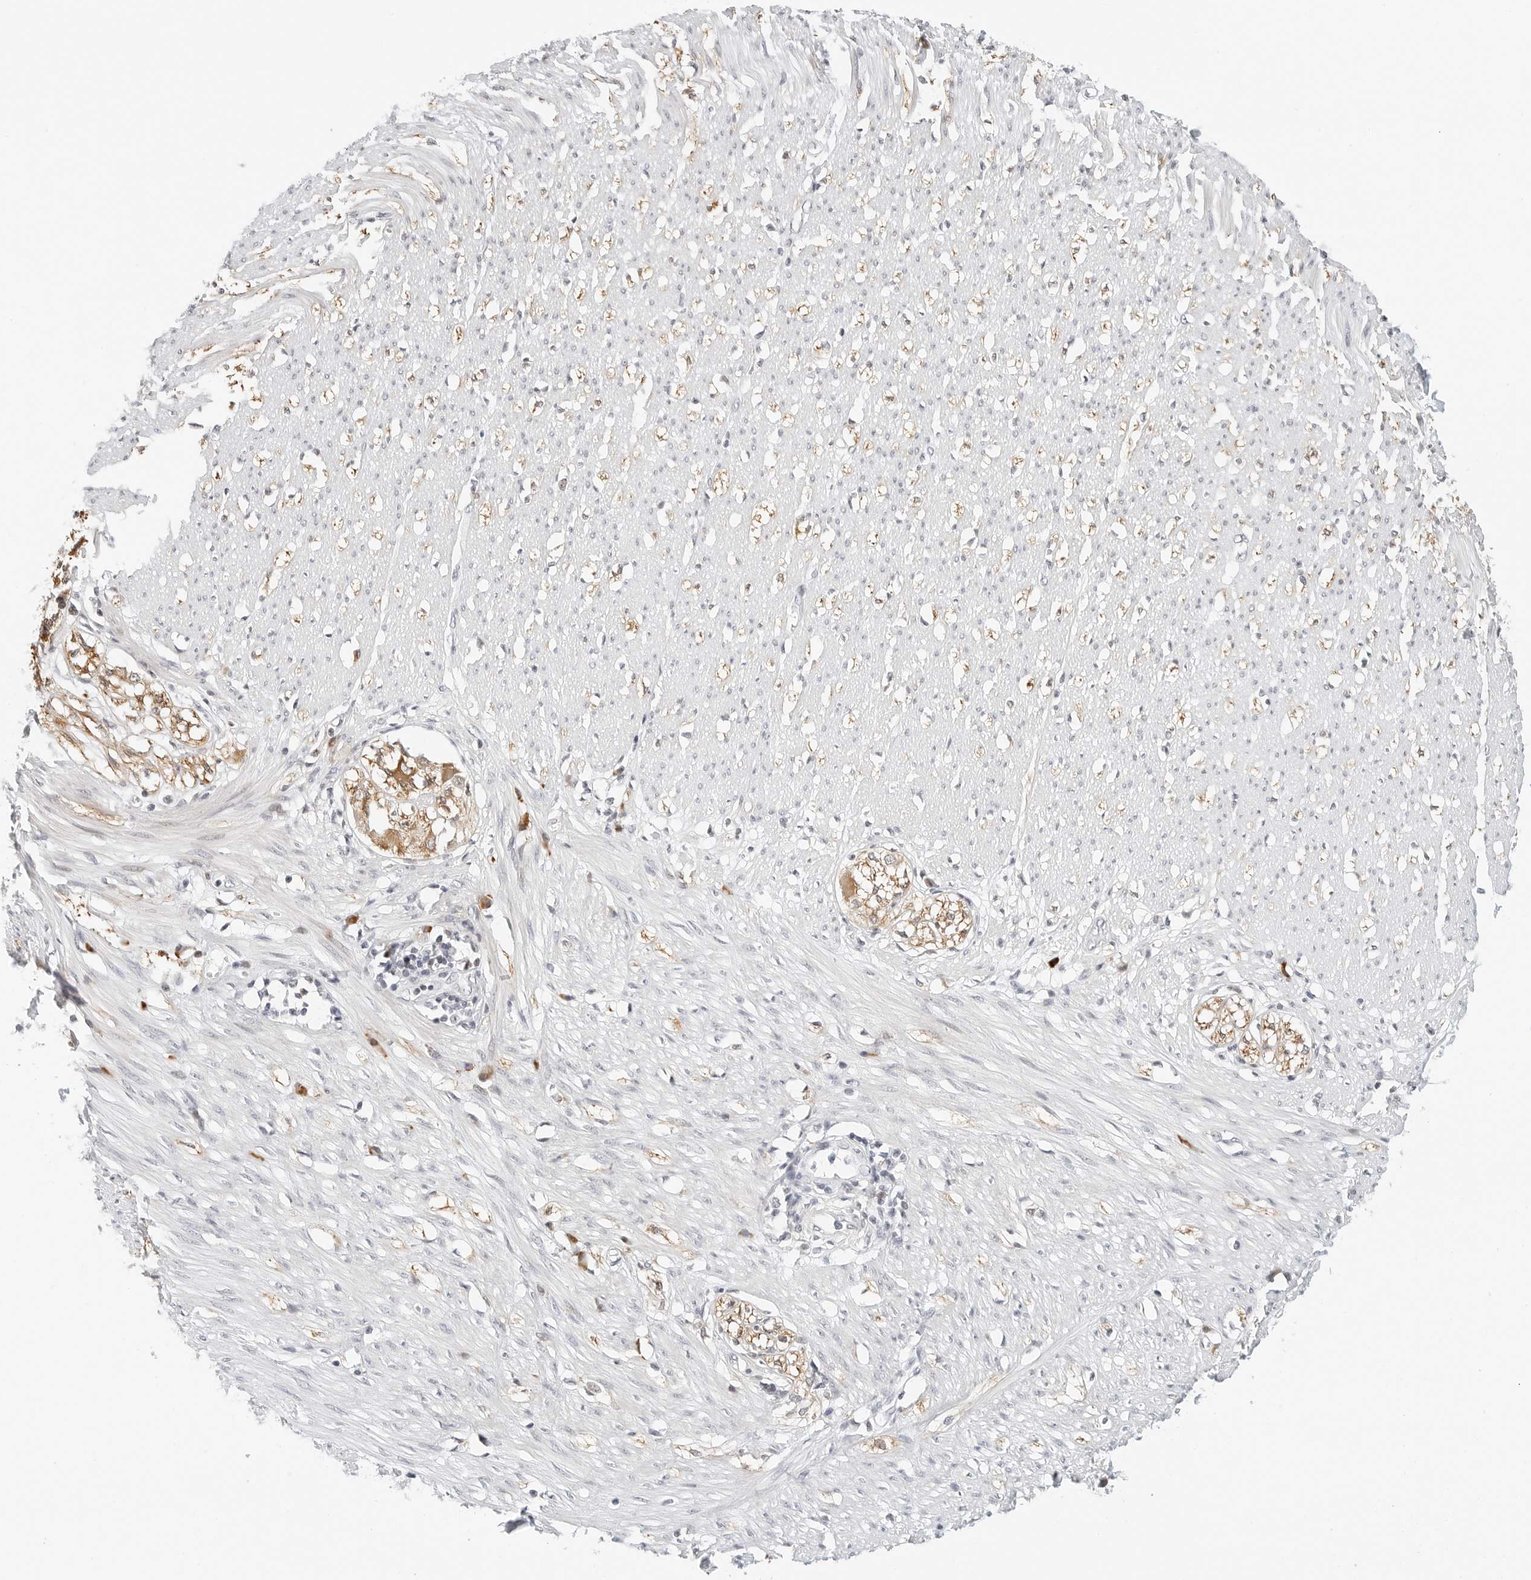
{"staining": {"intensity": "negative", "quantity": "none", "location": "none"}, "tissue": "smooth muscle", "cell_type": "Smooth muscle cells", "image_type": "normal", "snomed": [{"axis": "morphology", "description": "Normal tissue, NOS"}, {"axis": "morphology", "description": "Adenocarcinoma, NOS"}, {"axis": "topography", "description": "Colon"}, {"axis": "topography", "description": "Peripheral nerve tissue"}], "caption": "High power microscopy image of an immunohistochemistry (IHC) image of unremarkable smooth muscle, revealing no significant staining in smooth muscle cells.", "gene": "PARP10", "patient": {"sex": "male", "age": 14}}